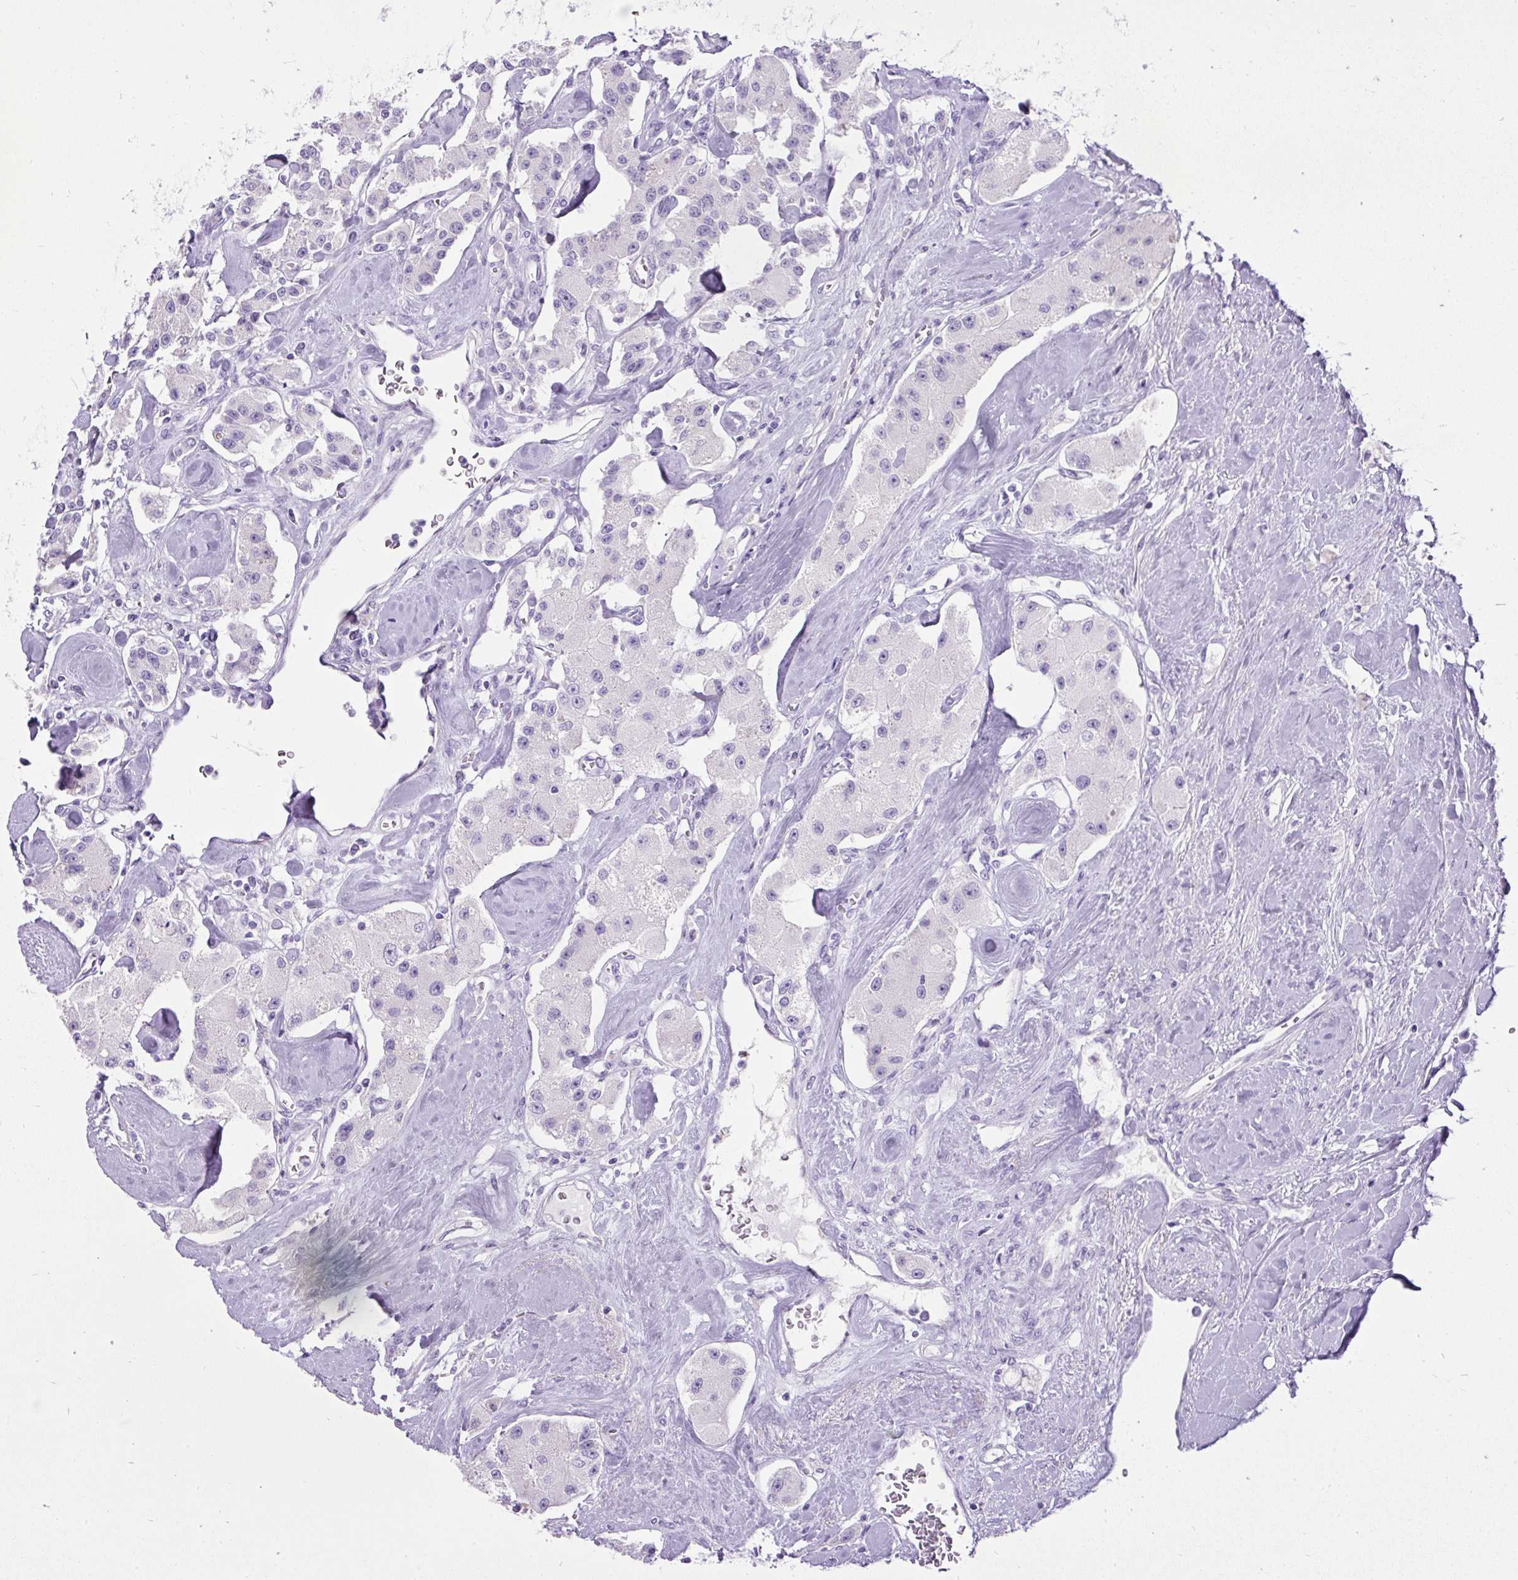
{"staining": {"intensity": "negative", "quantity": "none", "location": "none"}, "tissue": "carcinoid", "cell_type": "Tumor cells", "image_type": "cancer", "snomed": [{"axis": "morphology", "description": "Carcinoid, malignant, NOS"}, {"axis": "topography", "description": "Pancreas"}], "caption": "The IHC histopathology image has no significant expression in tumor cells of carcinoid tissue.", "gene": "UPP1", "patient": {"sex": "male", "age": 41}}